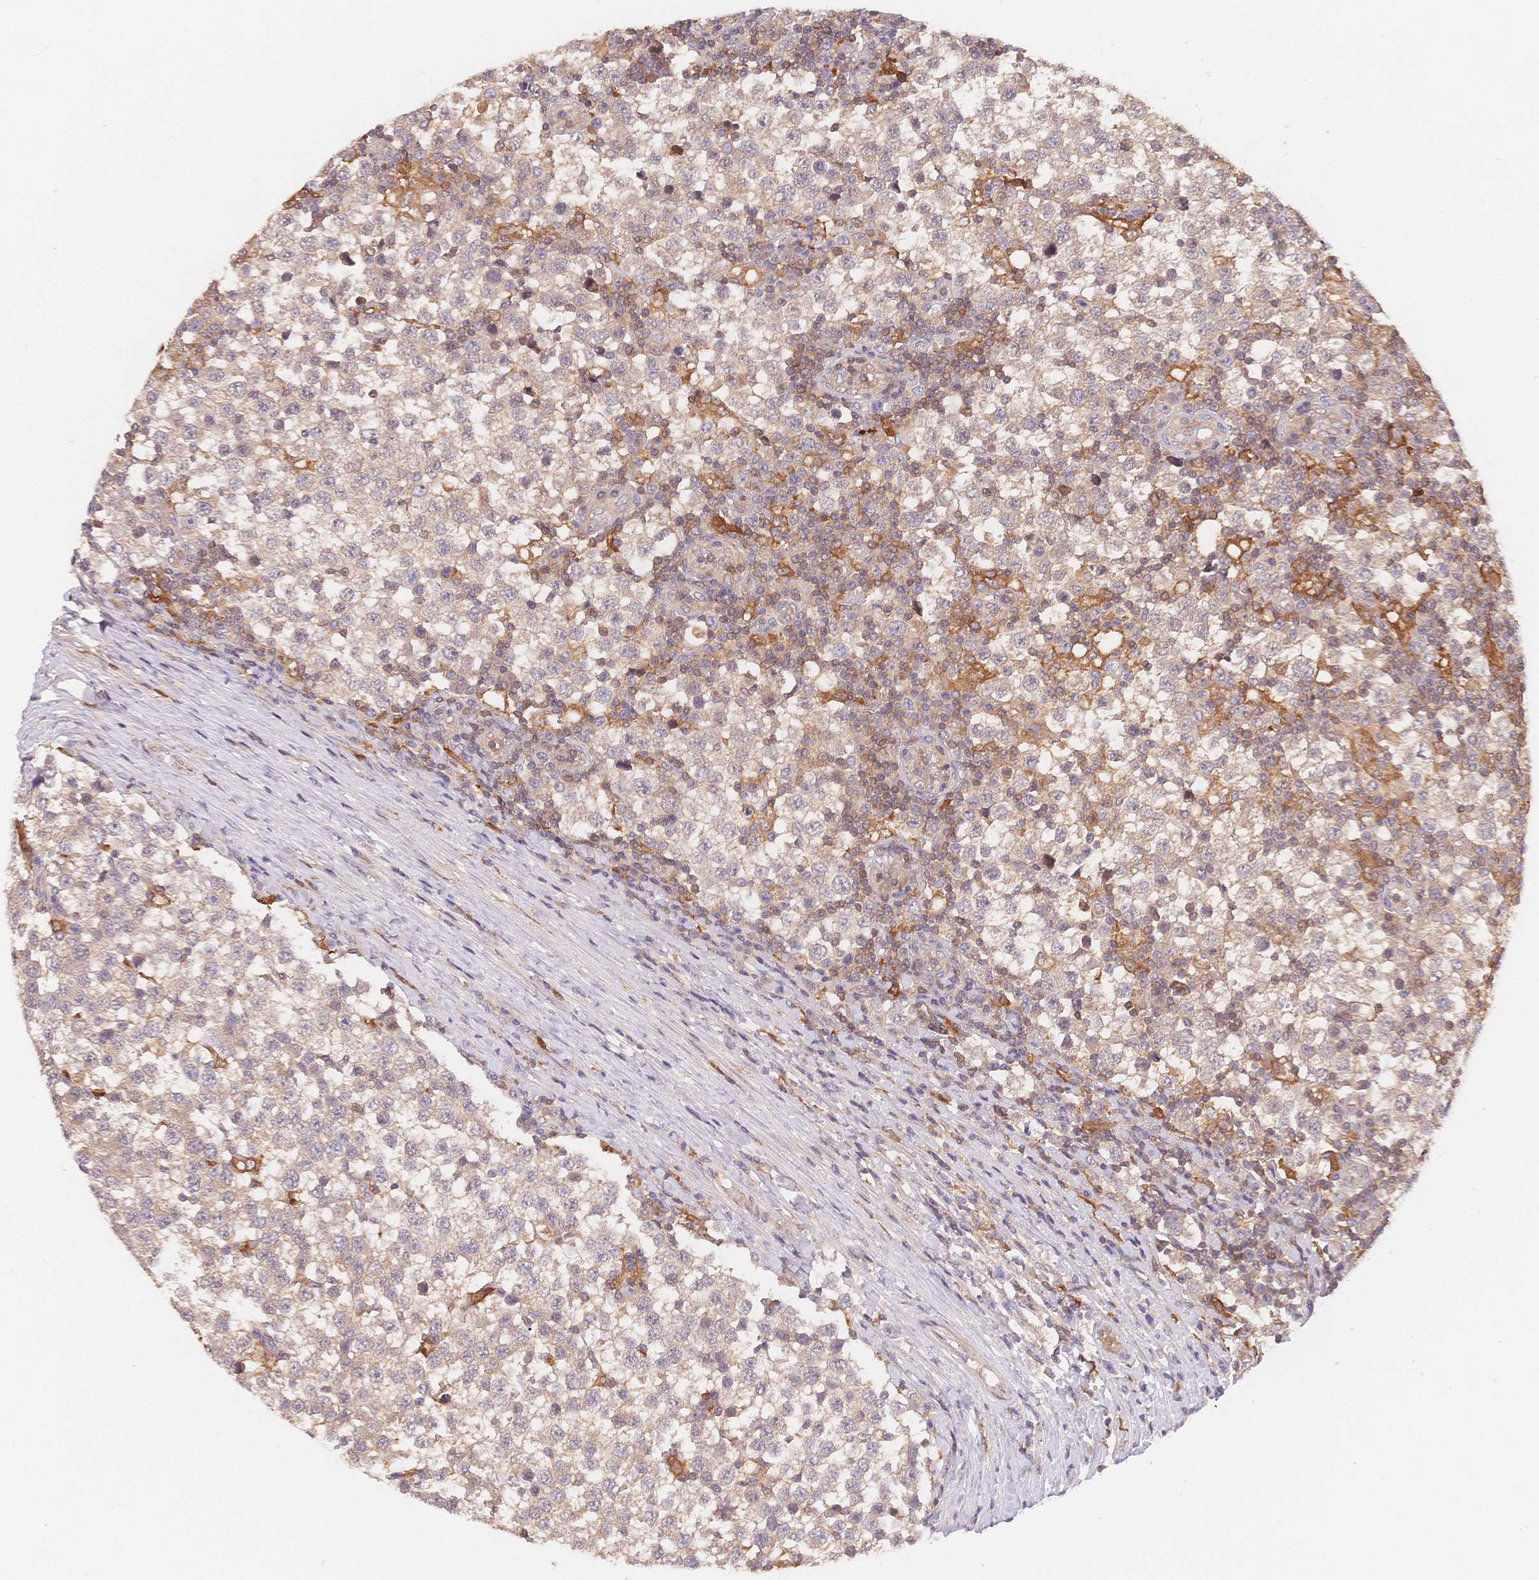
{"staining": {"intensity": "negative", "quantity": "none", "location": "none"}, "tissue": "testis cancer", "cell_type": "Tumor cells", "image_type": "cancer", "snomed": [{"axis": "morphology", "description": "Seminoma, NOS"}, {"axis": "topography", "description": "Testis"}], "caption": "Testis cancer stained for a protein using immunohistochemistry reveals no staining tumor cells.", "gene": "C12orf75", "patient": {"sex": "male", "age": 34}}